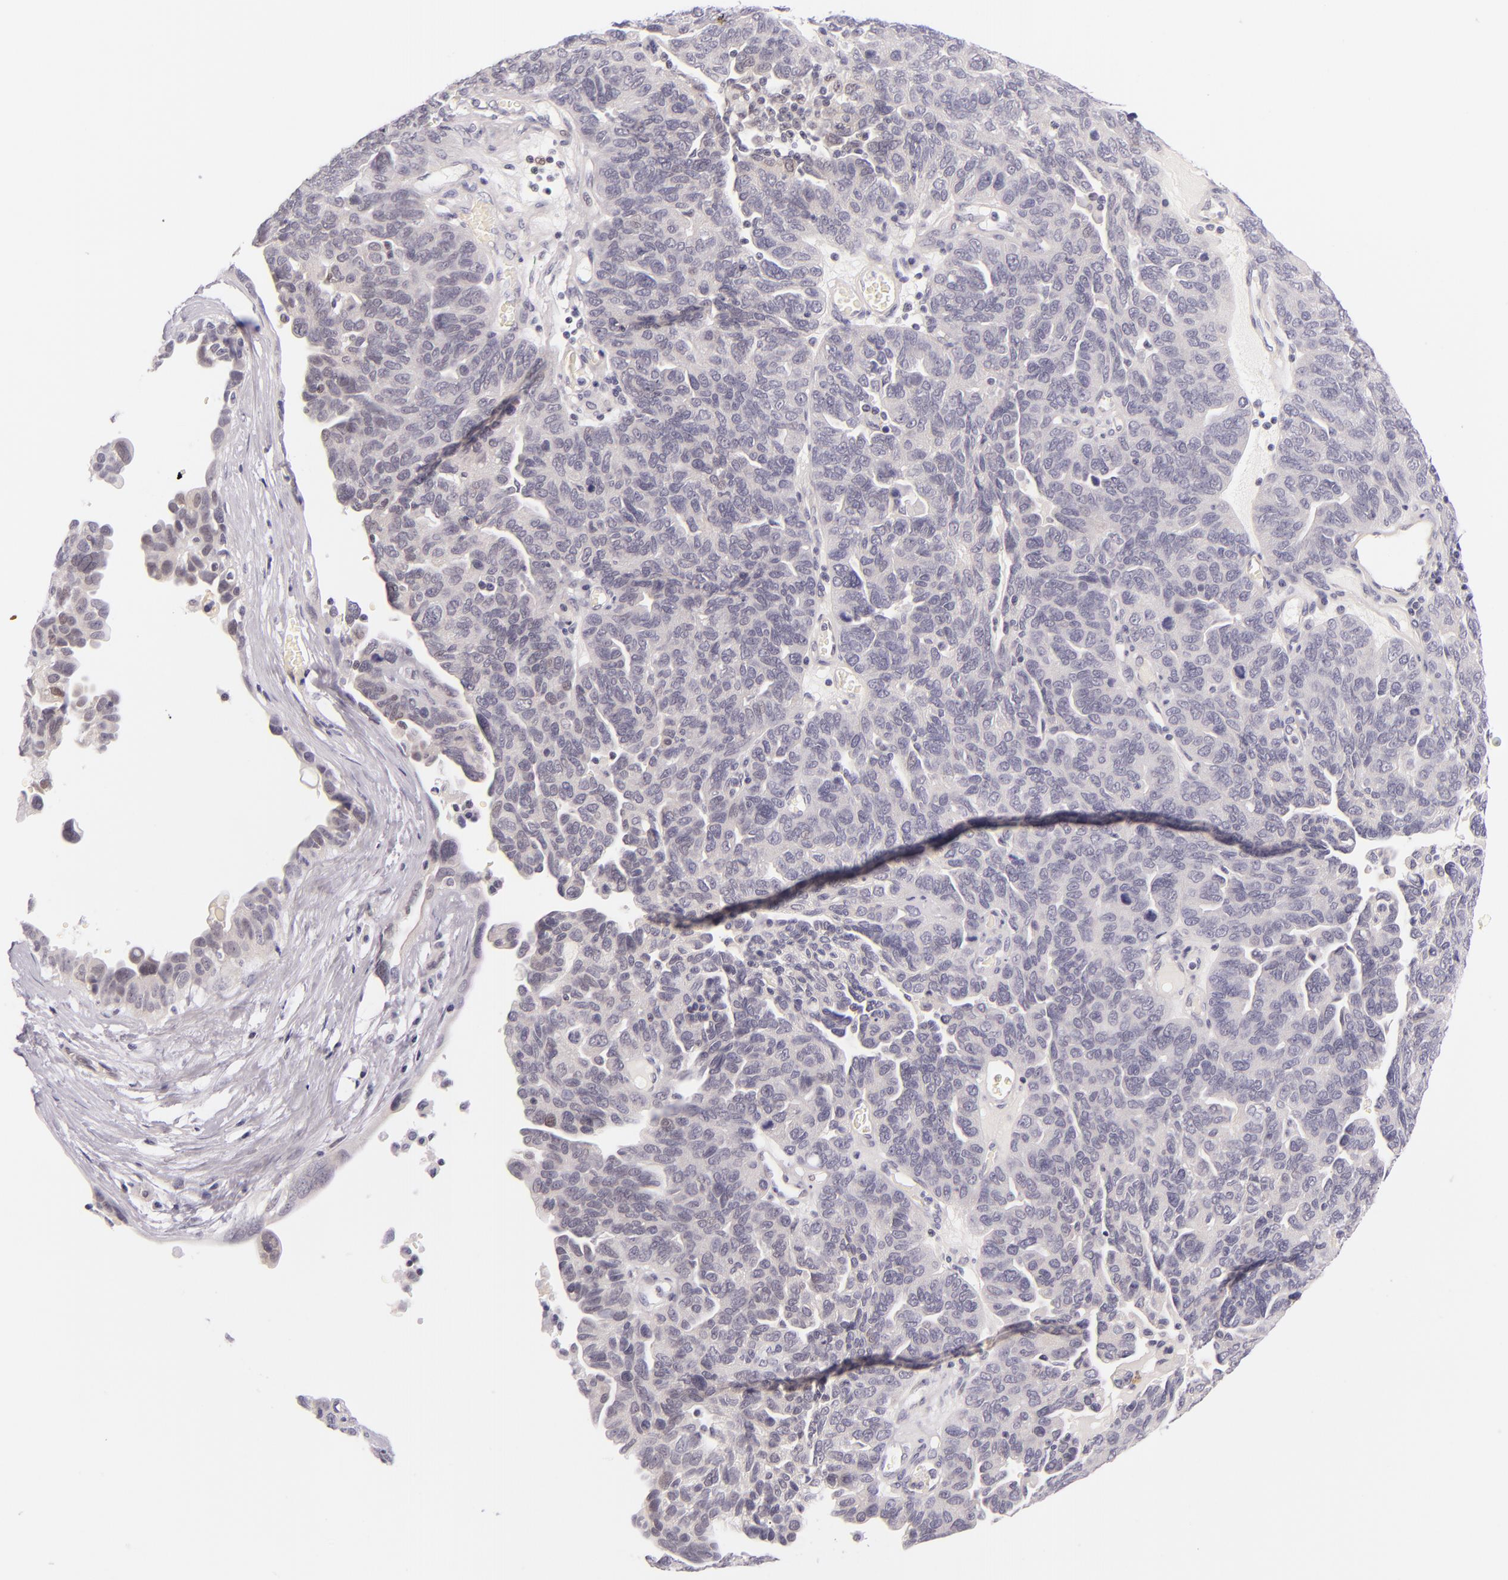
{"staining": {"intensity": "negative", "quantity": "none", "location": "none"}, "tissue": "ovarian cancer", "cell_type": "Tumor cells", "image_type": "cancer", "snomed": [{"axis": "morphology", "description": "Cystadenocarcinoma, serous, NOS"}, {"axis": "topography", "description": "Ovary"}], "caption": "This is a image of immunohistochemistry (IHC) staining of serous cystadenocarcinoma (ovarian), which shows no staining in tumor cells.", "gene": "BCL3", "patient": {"sex": "female", "age": 64}}